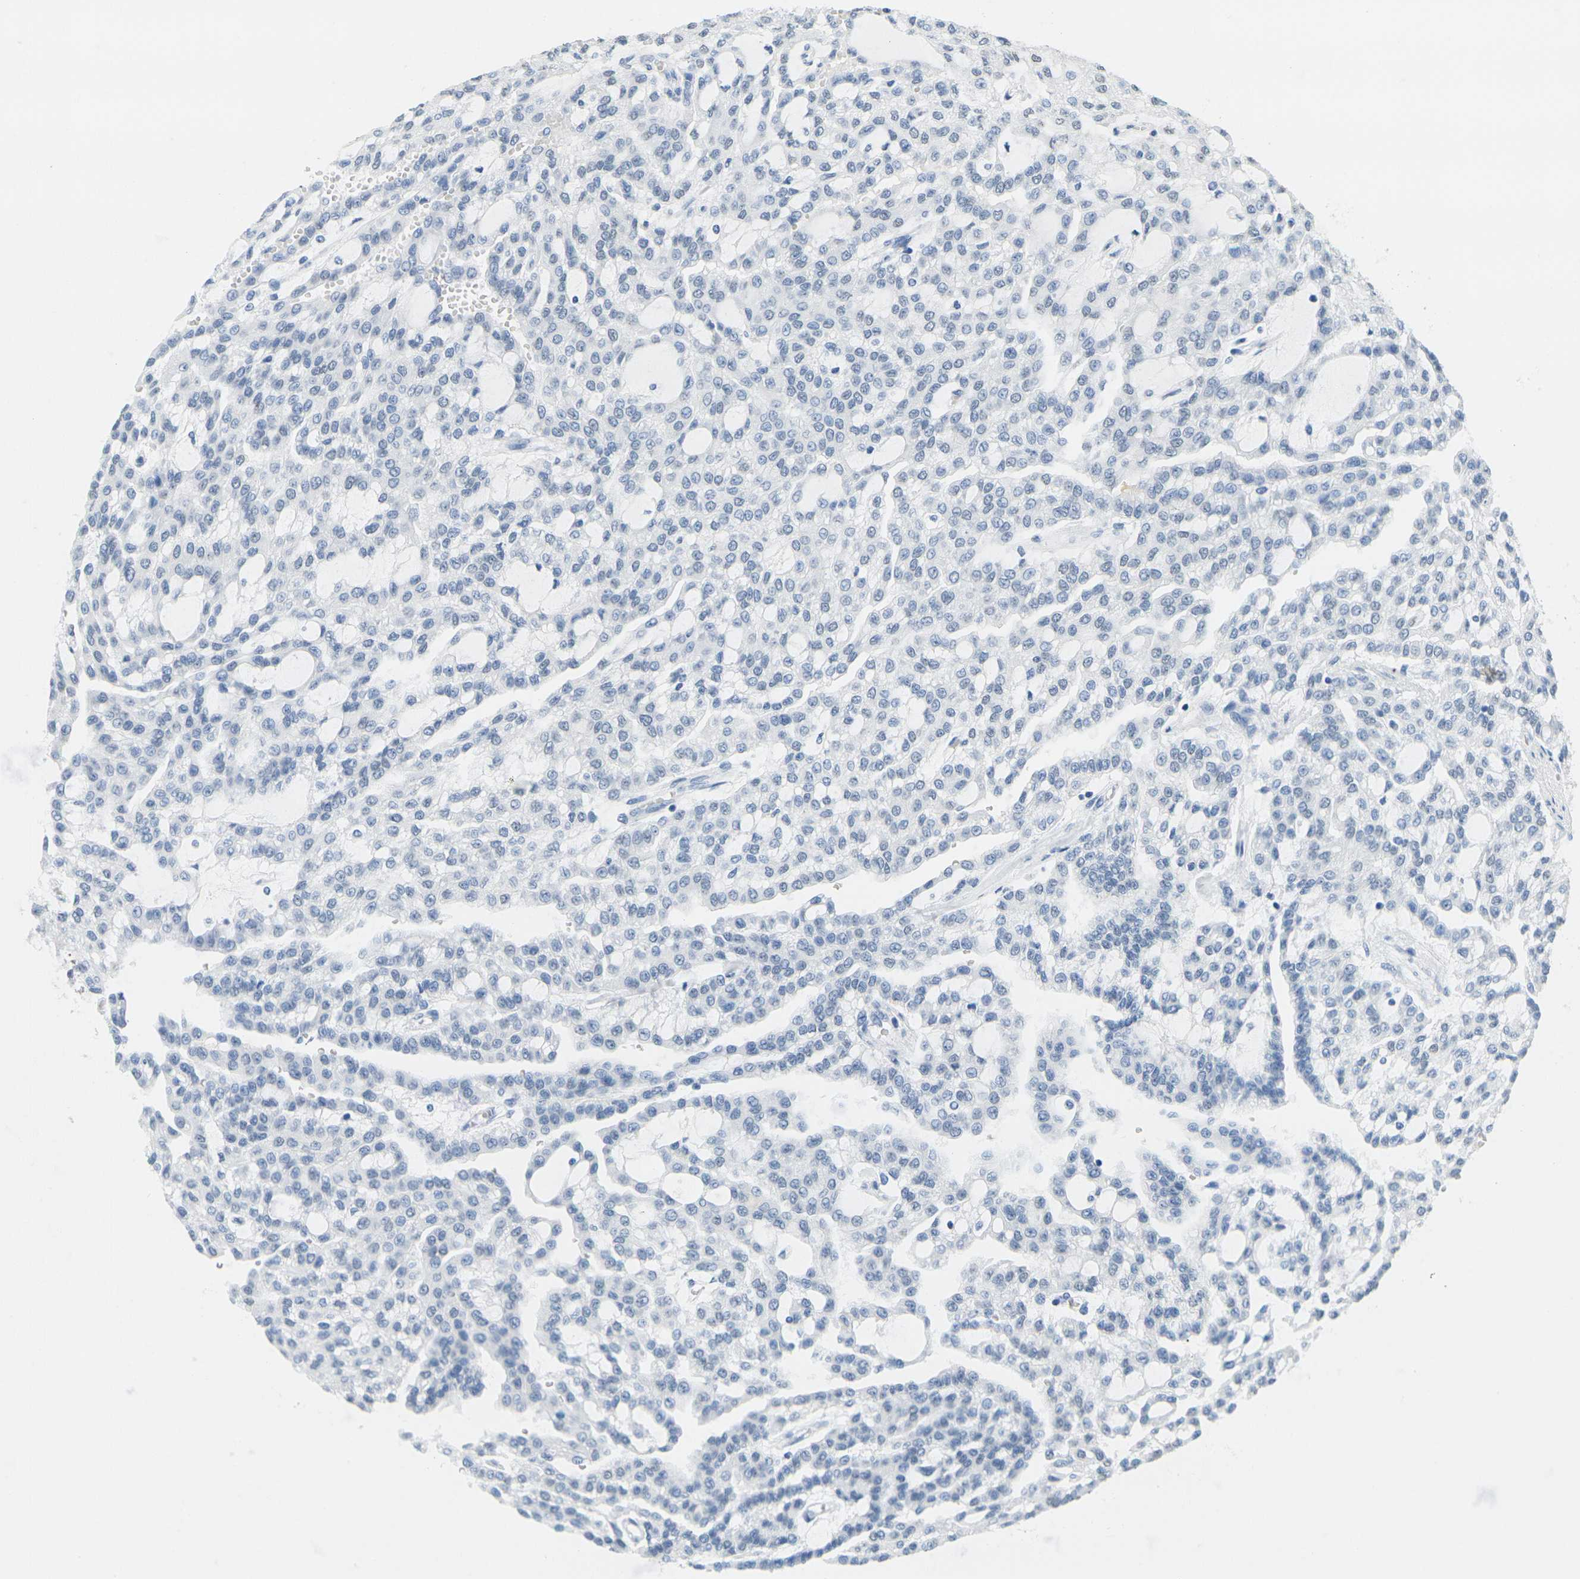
{"staining": {"intensity": "negative", "quantity": "none", "location": "none"}, "tissue": "renal cancer", "cell_type": "Tumor cells", "image_type": "cancer", "snomed": [{"axis": "morphology", "description": "Adenocarcinoma, NOS"}, {"axis": "topography", "description": "Kidney"}], "caption": "Photomicrograph shows no protein staining in tumor cells of renal adenocarcinoma tissue.", "gene": "CTAG1A", "patient": {"sex": "male", "age": 63}}